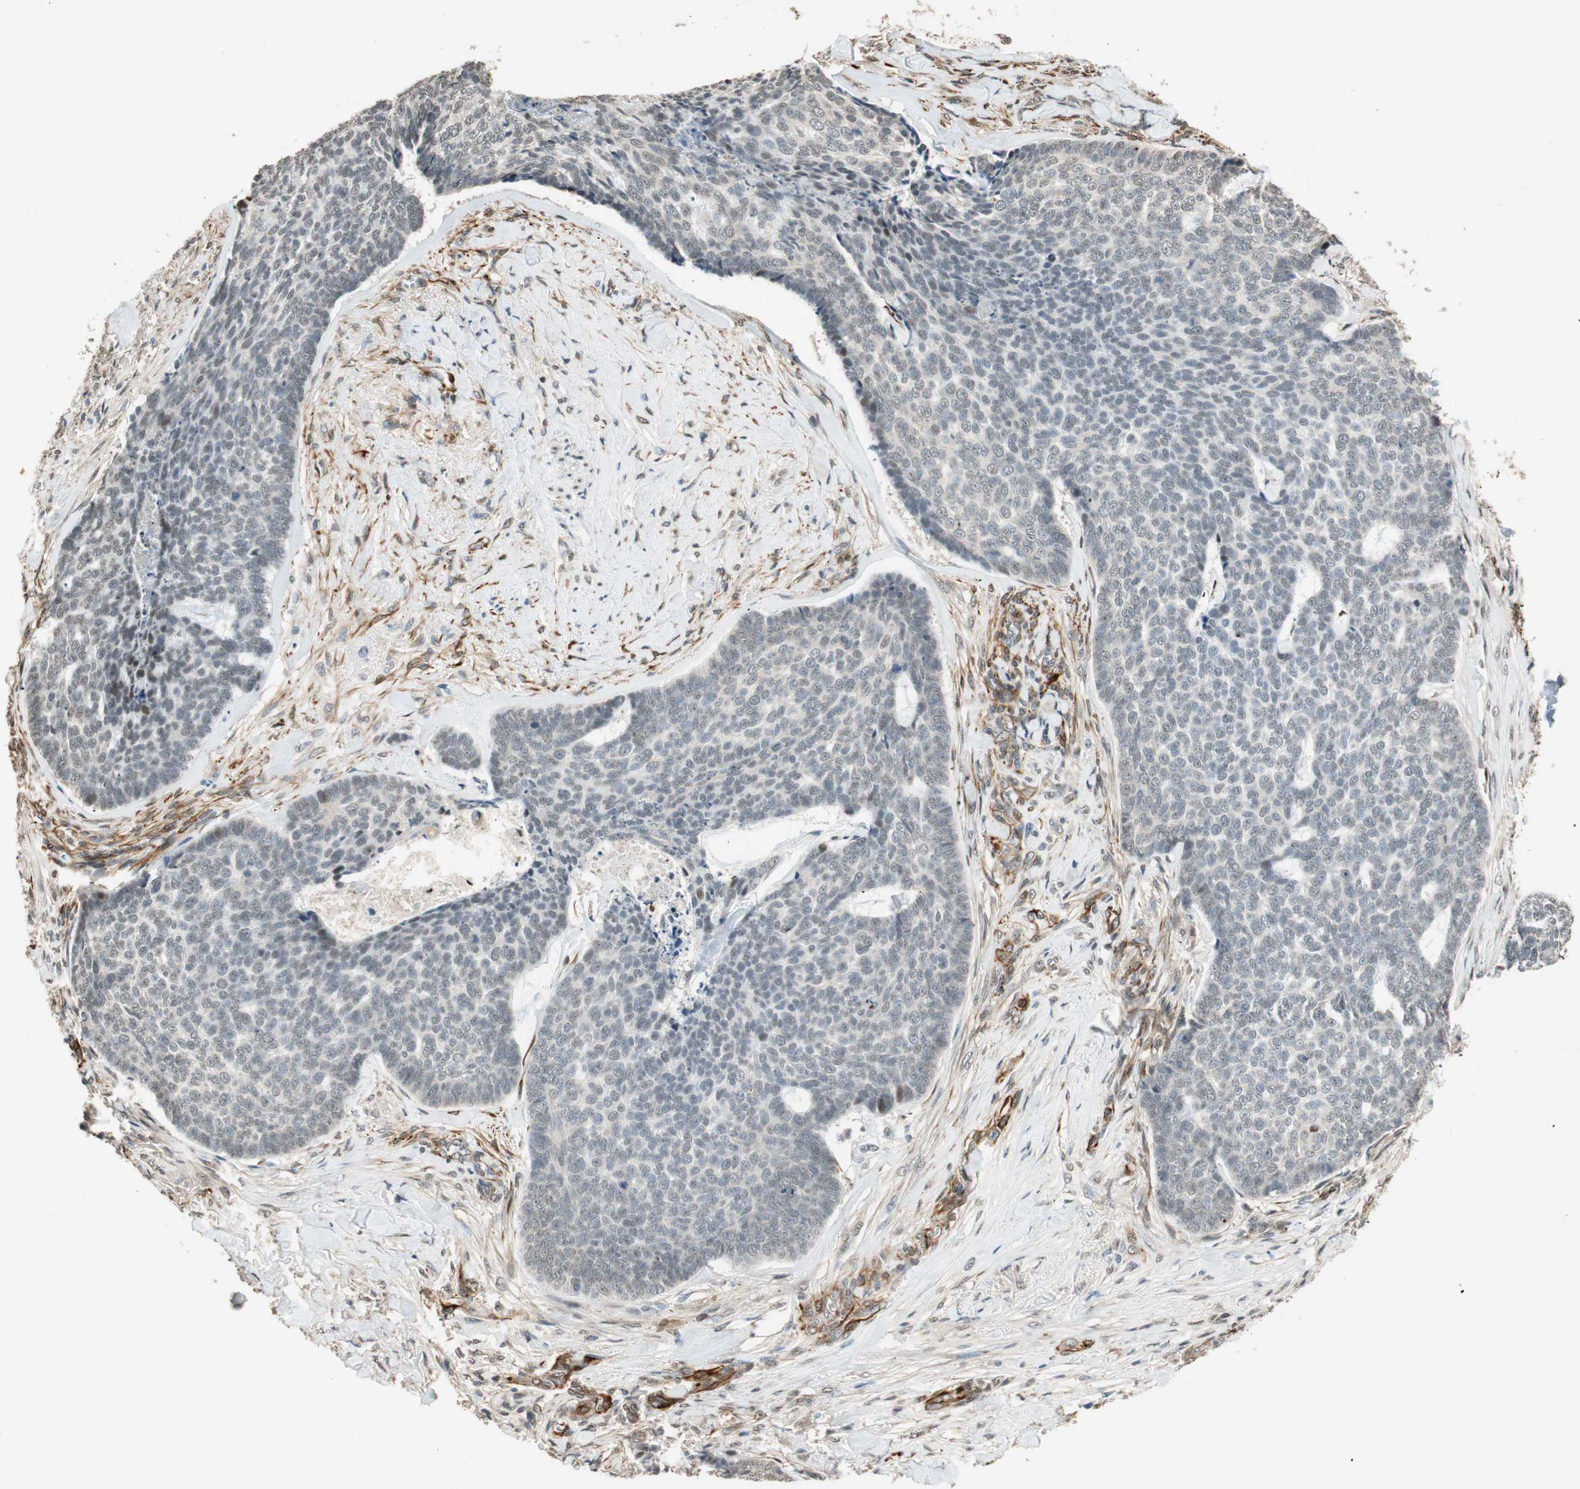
{"staining": {"intensity": "negative", "quantity": "none", "location": "none"}, "tissue": "skin cancer", "cell_type": "Tumor cells", "image_type": "cancer", "snomed": [{"axis": "morphology", "description": "Basal cell carcinoma"}, {"axis": "topography", "description": "Skin"}], "caption": "Tumor cells are negative for protein expression in human basal cell carcinoma (skin).", "gene": "NES", "patient": {"sex": "male", "age": 84}}